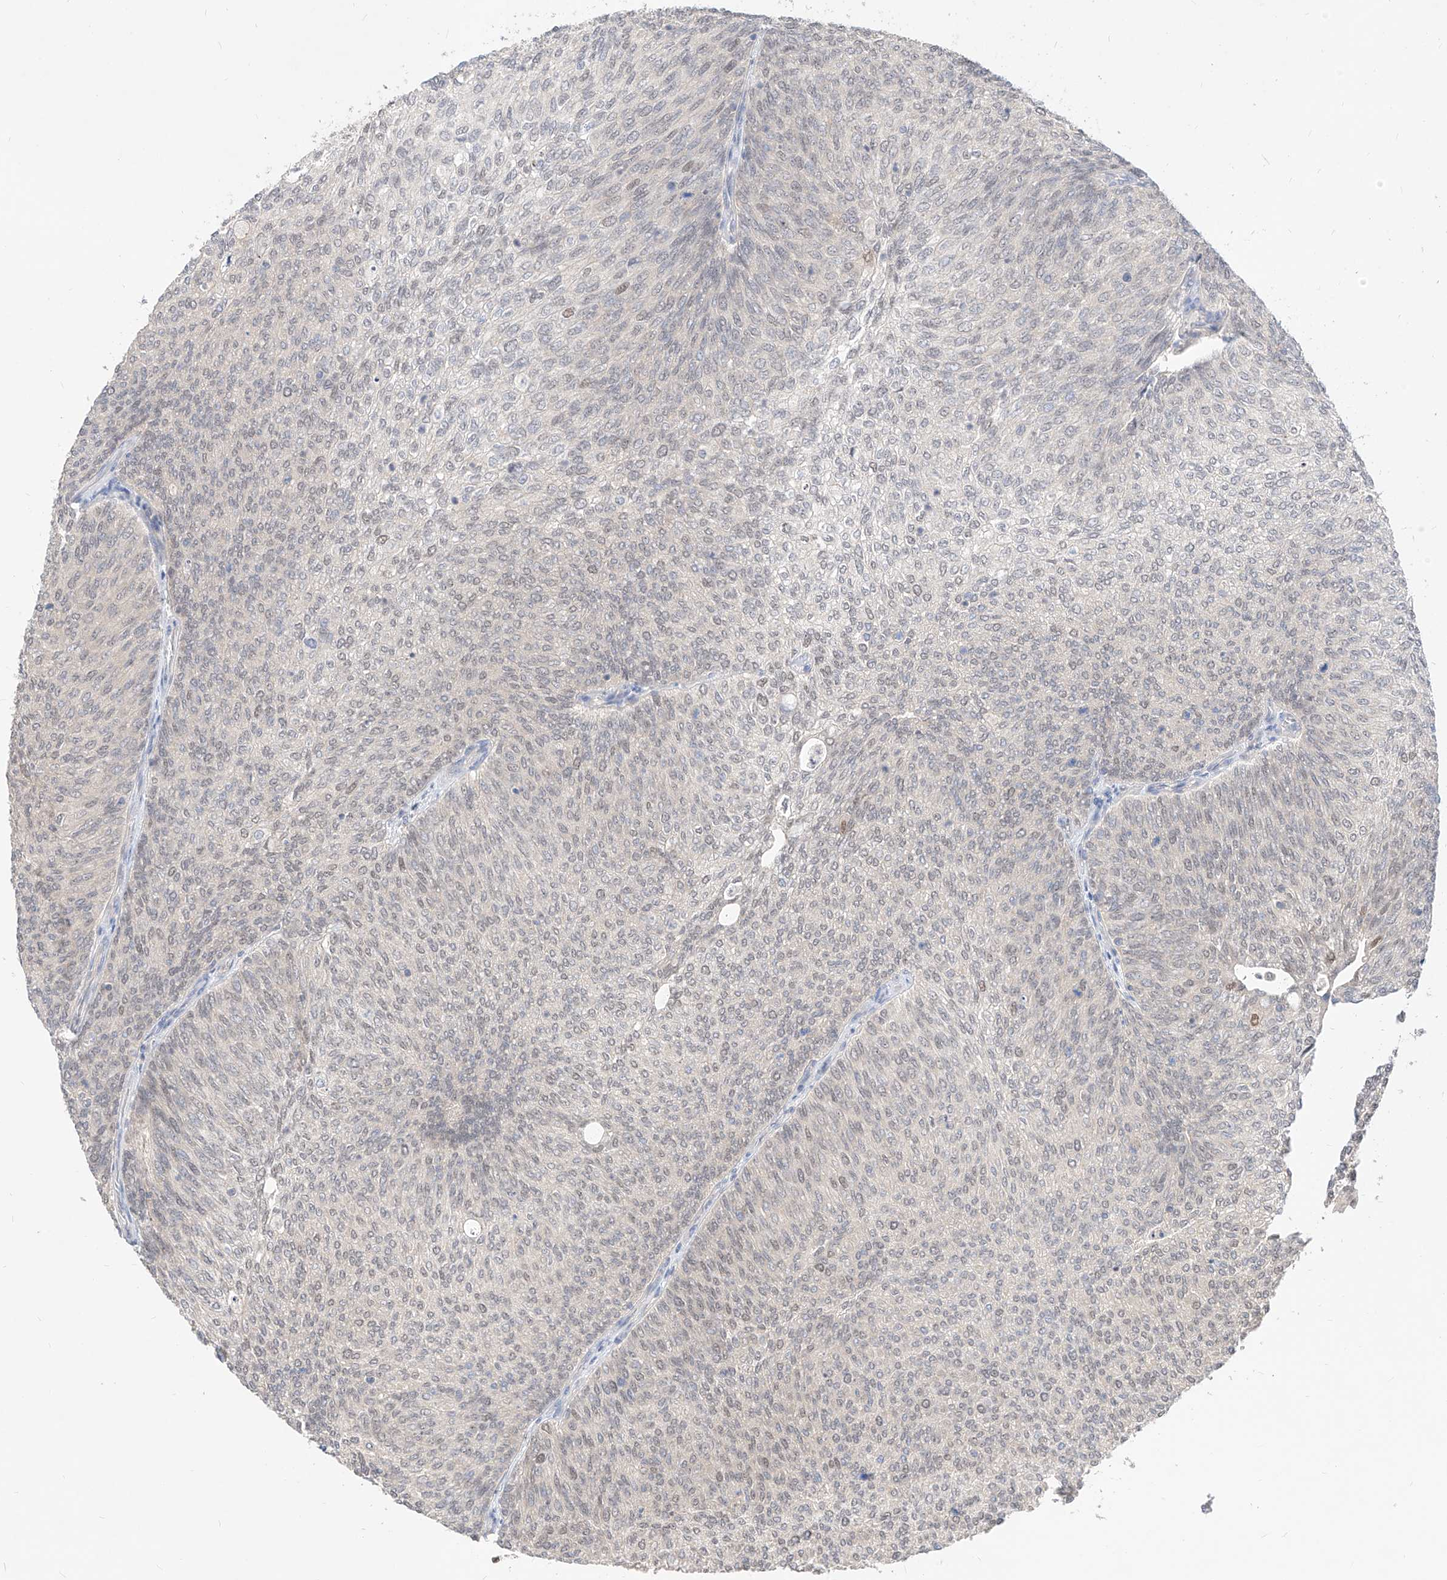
{"staining": {"intensity": "weak", "quantity": "25%-75%", "location": "nuclear"}, "tissue": "urothelial cancer", "cell_type": "Tumor cells", "image_type": "cancer", "snomed": [{"axis": "morphology", "description": "Urothelial carcinoma, Low grade"}, {"axis": "topography", "description": "Urinary bladder"}], "caption": "Protein analysis of urothelial cancer tissue shows weak nuclear expression in approximately 25%-75% of tumor cells.", "gene": "TSNAX", "patient": {"sex": "female", "age": 79}}